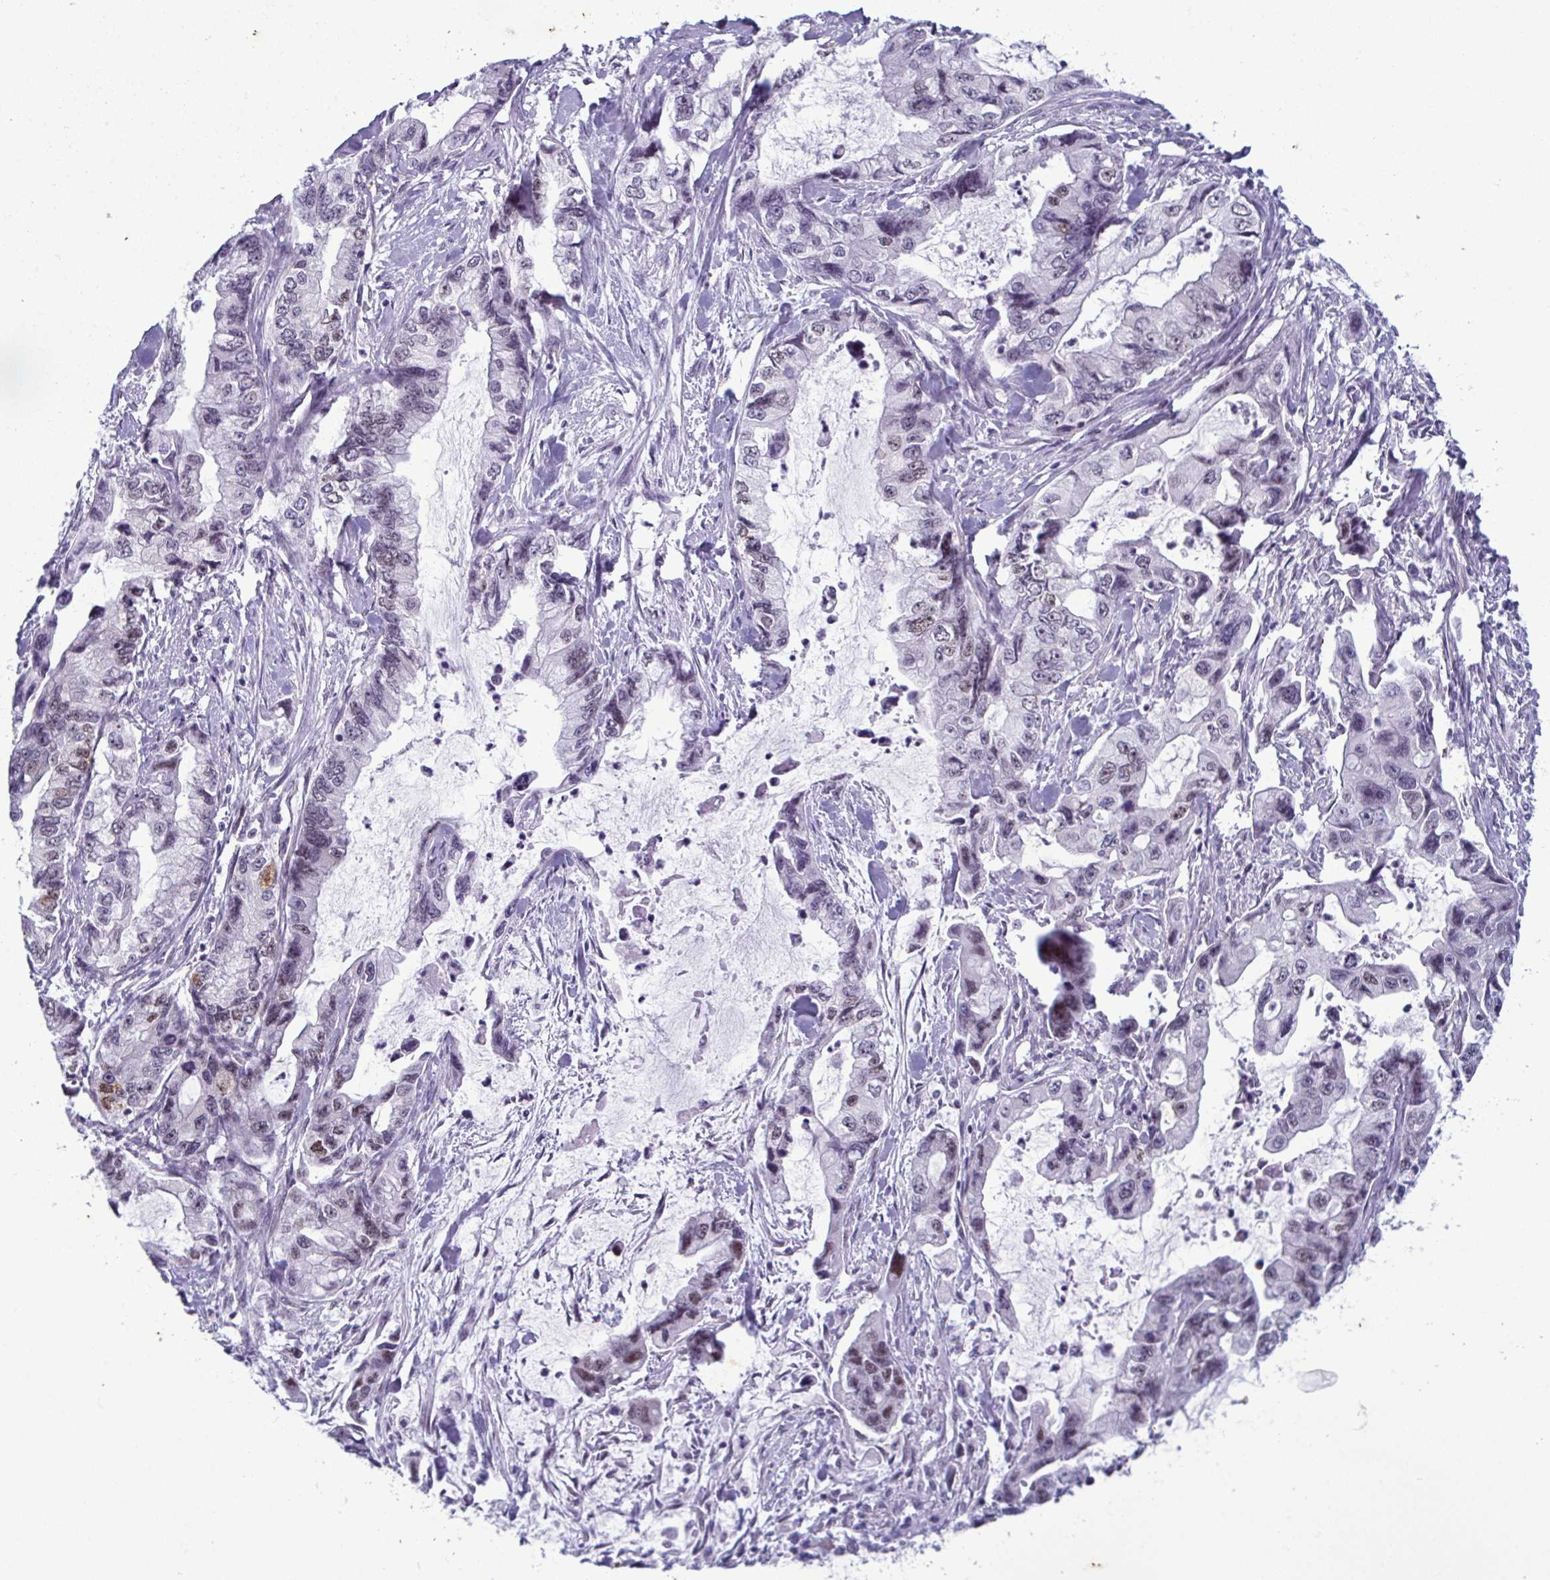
{"staining": {"intensity": "weak", "quantity": "<25%", "location": "nuclear"}, "tissue": "stomach cancer", "cell_type": "Tumor cells", "image_type": "cancer", "snomed": [{"axis": "morphology", "description": "Adenocarcinoma, NOS"}, {"axis": "topography", "description": "Pancreas"}, {"axis": "topography", "description": "Stomach, upper"}, {"axis": "topography", "description": "Stomach"}], "caption": "IHC histopathology image of neoplastic tissue: human stomach cancer stained with DAB displays no significant protein expression in tumor cells. The staining is performed using DAB brown chromogen with nuclei counter-stained in using hematoxylin.", "gene": "RBM7", "patient": {"sex": "male", "age": 77}}